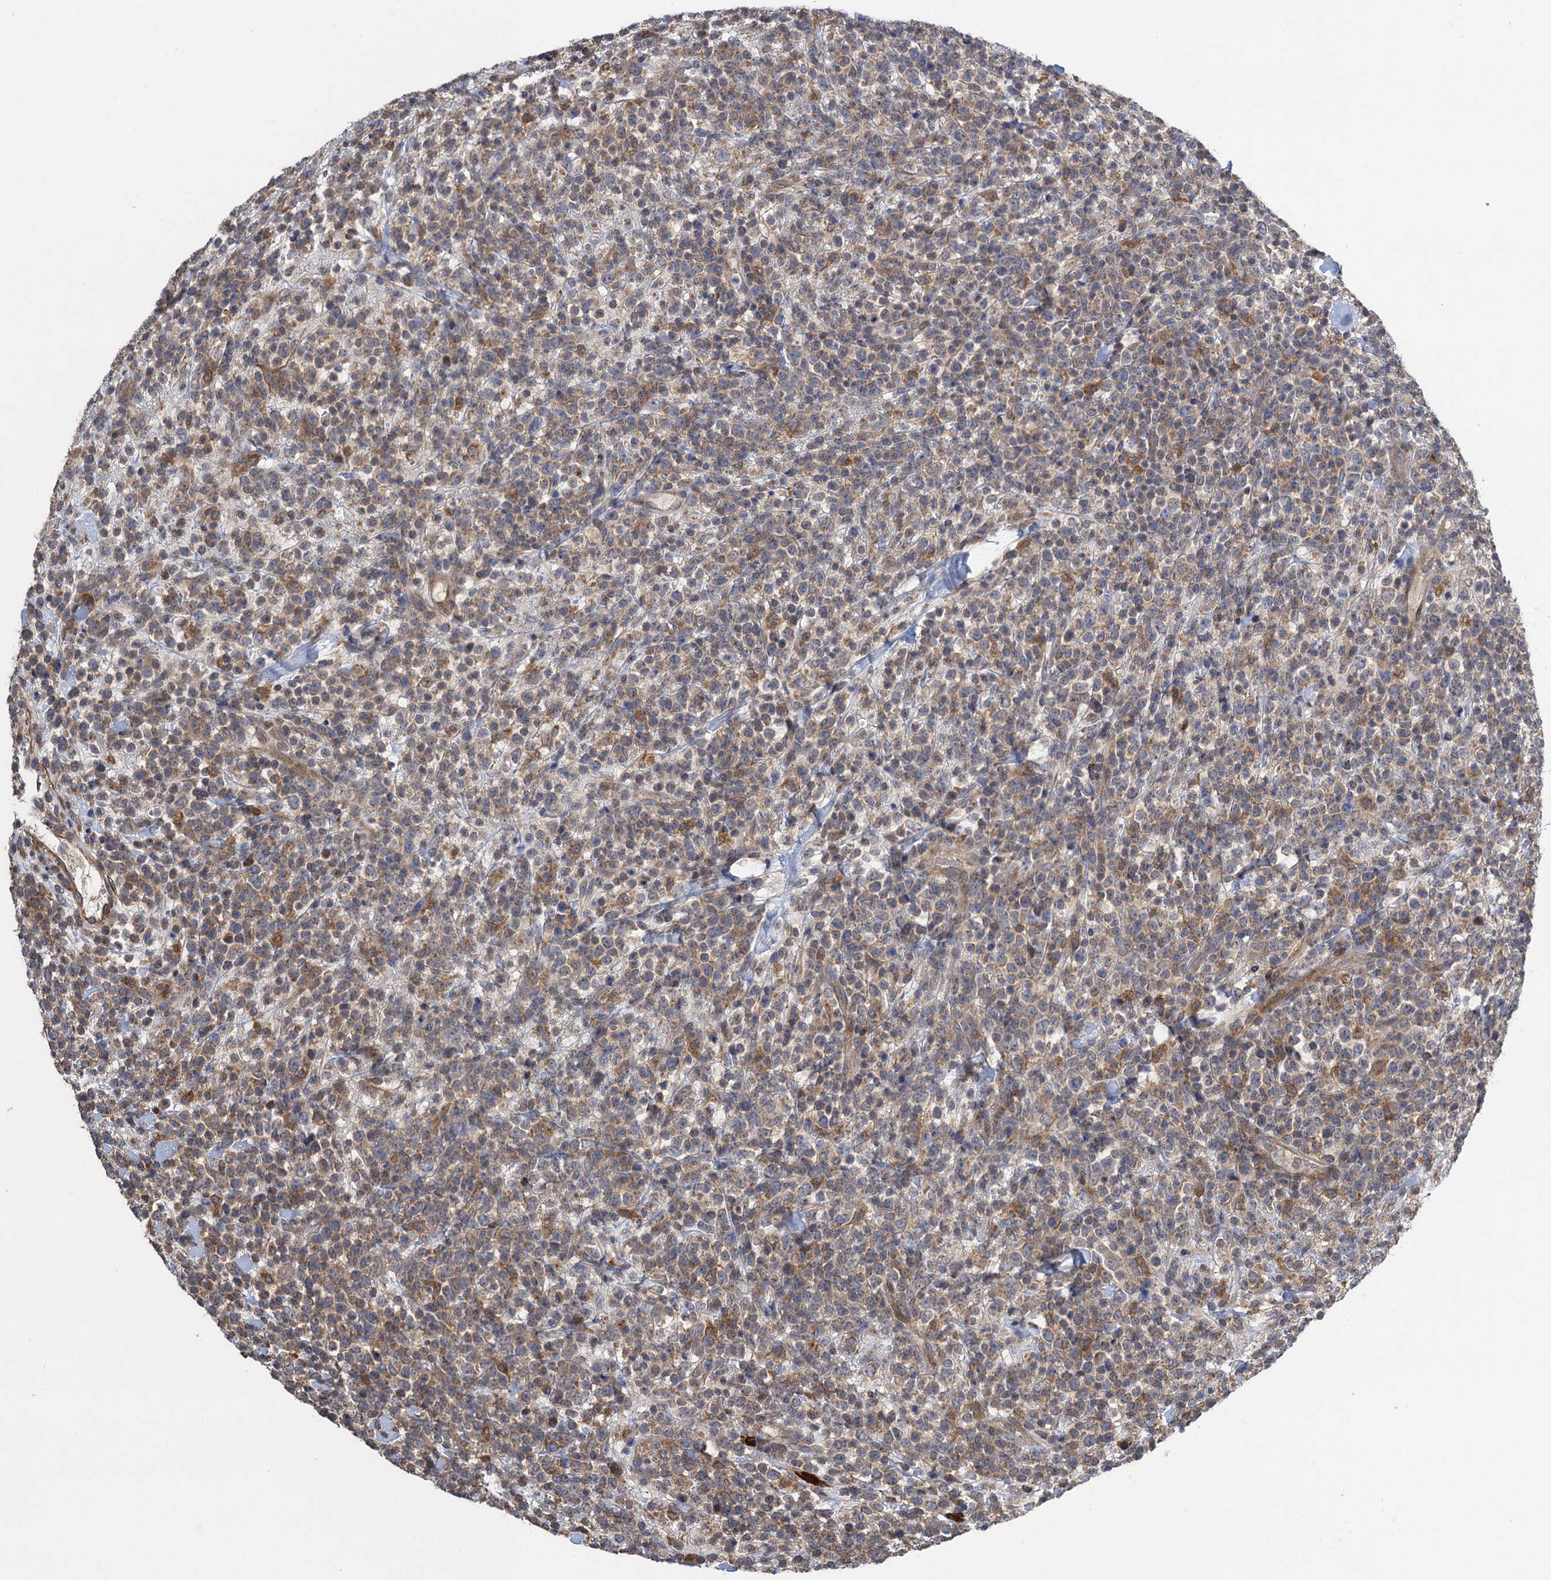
{"staining": {"intensity": "weak", "quantity": "<25%", "location": "cytoplasmic/membranous"}, "tissue": "lymphoma", "cell_type": "Tumor cells", "image_type": "cancer", "snomed": [{"axis": "morphology", "description": "Malignant lymphoma, non-Hodgkin's type, High grade"}, {"axis": "topography", "description": "Colon"}], "caption": "IHC histopathology image of neoplastic tissue: malignant lymphoma, non-Hodgkin's type (high-grade) stained with DAB displays no significant protein staining in tumor cells.", "gene": "WDR88", "patient": {"sex": "female", "age": 53}}